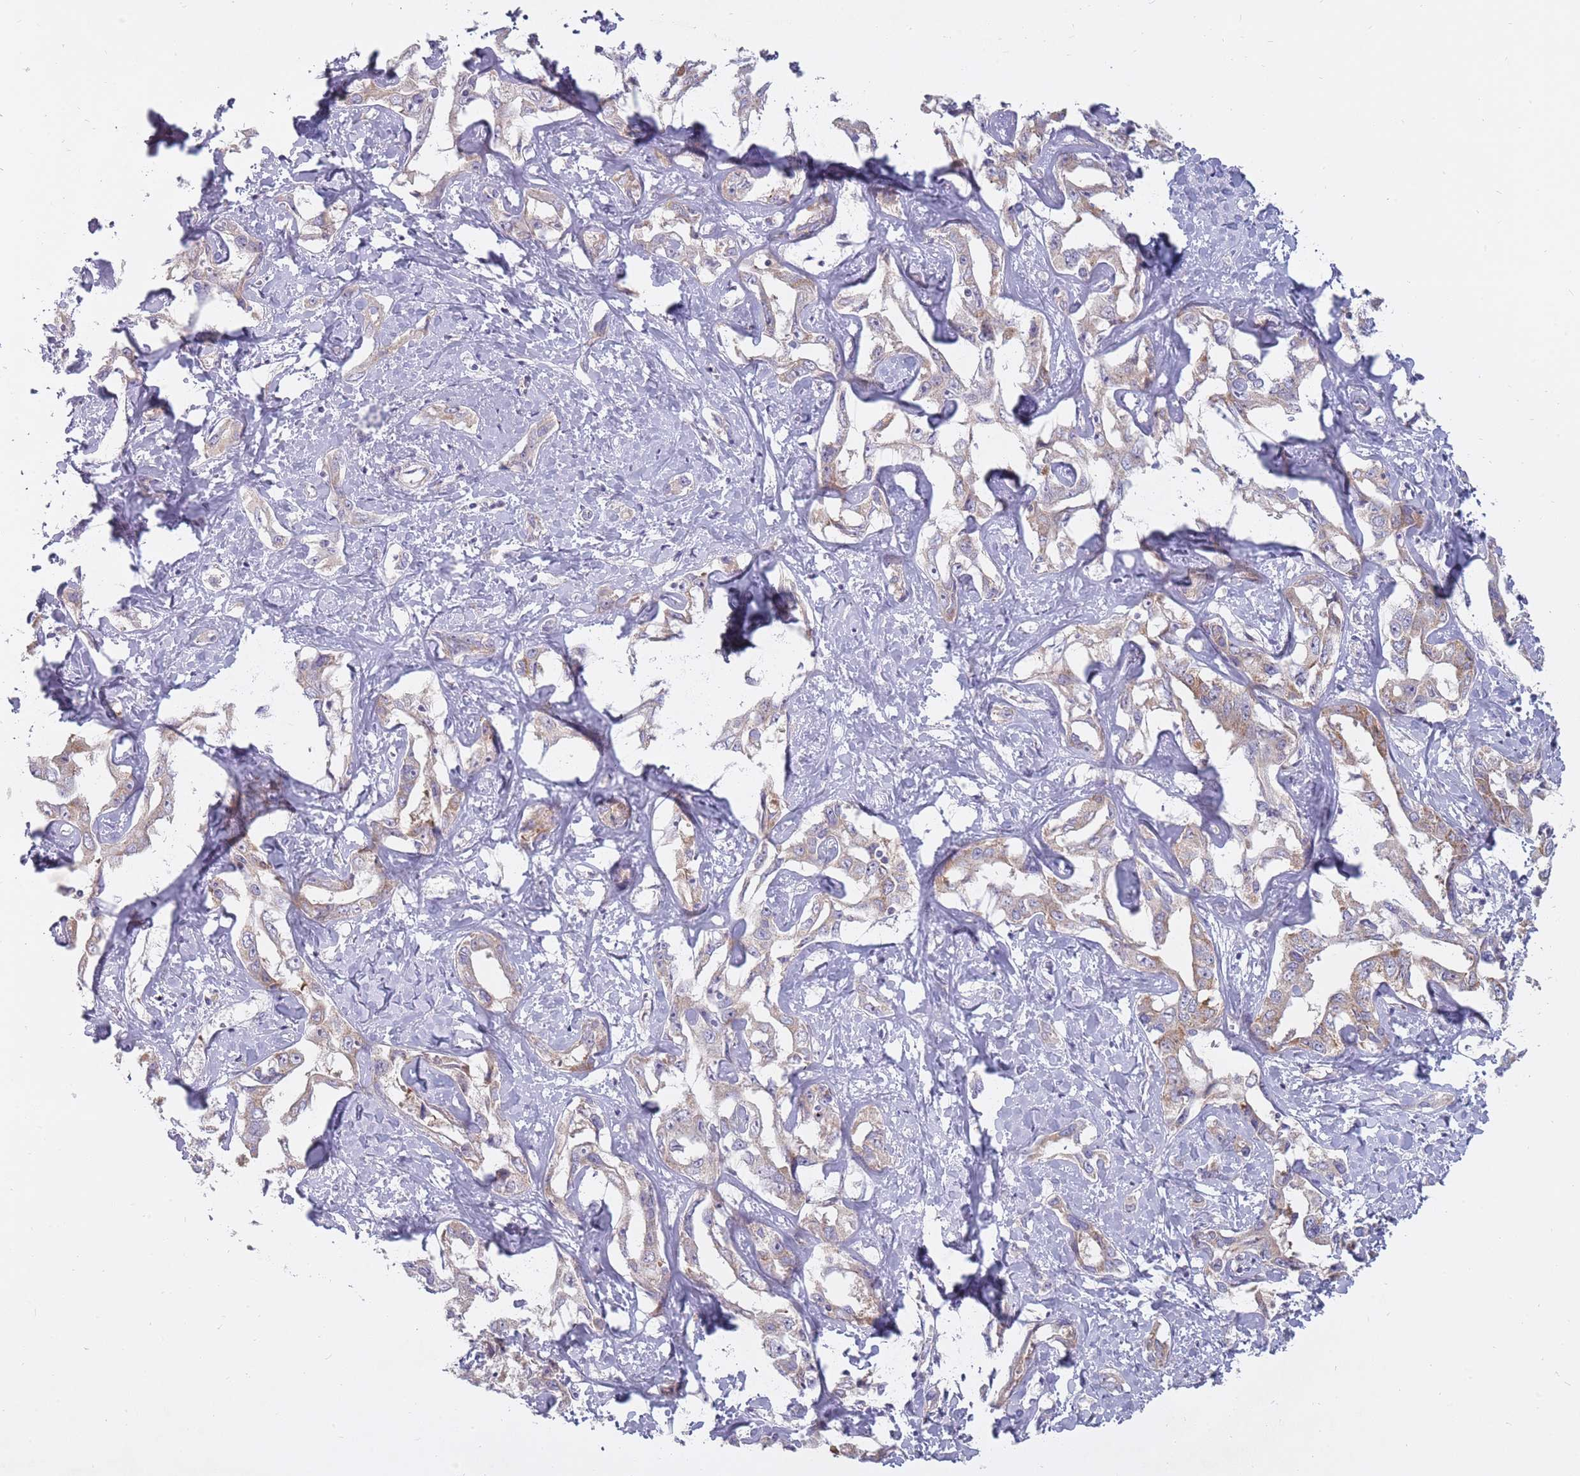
{"staining": {"intensity": "weak", "quantity": "25%-75%", "location": "cytoplasmic/membranous"}, "tissue": "liver cancer", "cell_type": "Tumor cells", "image_type": "cancer", "snomed": [{"axis": "morphology", "description": "Cholangiocarcinoma"}, {"axis": "topography", "description": "Liver"}], "caption": "This is an image of immunohistochemistry (IHC) staining of liver cholangiocarcinoma, which shows weak staining in the cytoplasmic/membranous of tumor cells.", "gene": "ALKBH4", "patient": {"sex": "male", "age": 59}}